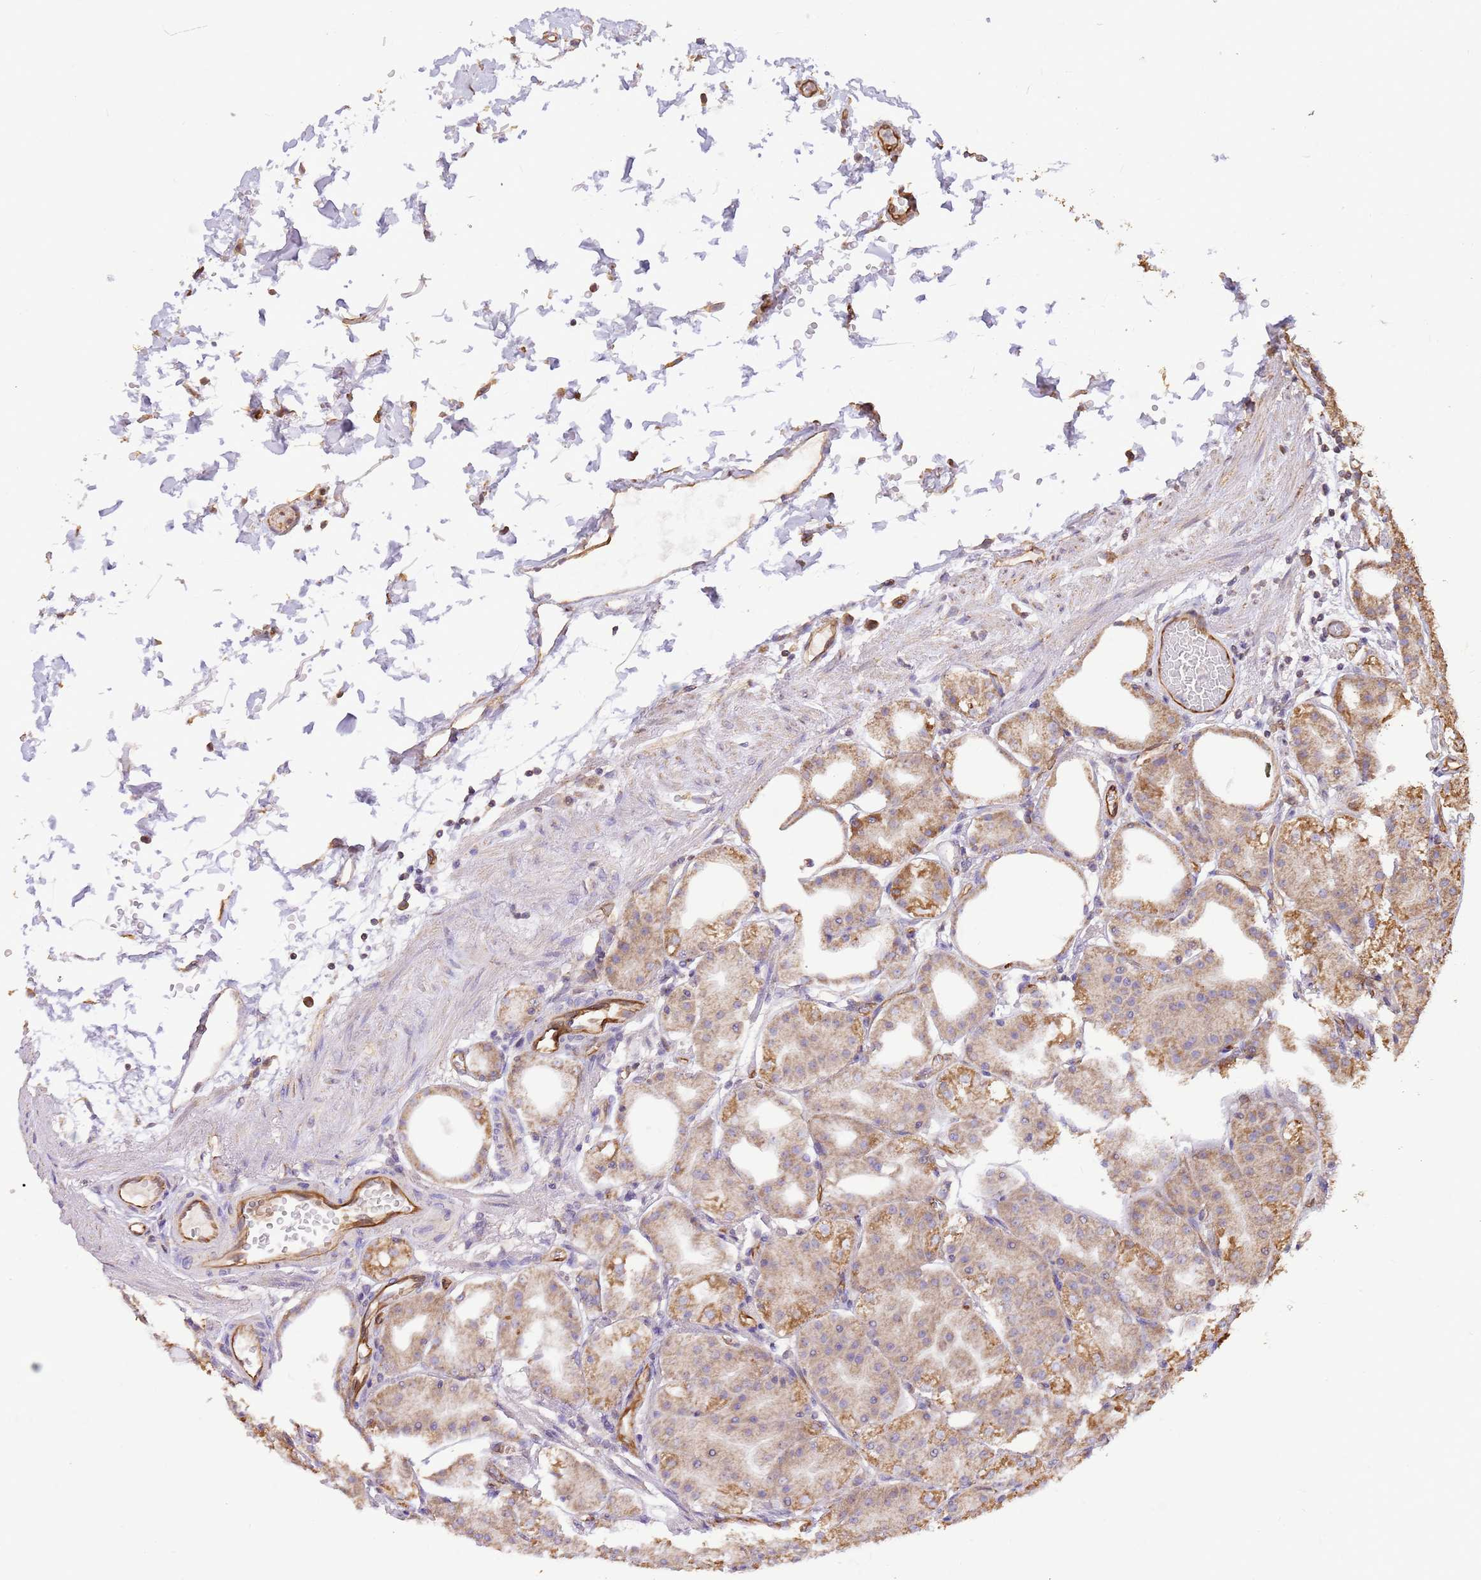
{"staining": {"intensity": "moderate", "quantity": "<25%", "location": "cytoplasmic/membranous"}, "tissue": "stomach", "cell_type": "Glandular cells", "image_type": "normal", "snomed": [{"axis": "morphology", "description": "Normal tissue, NOS"}, {"axis": "topography", "description": "Stomach, lower"}], "caption": "IHC of unremarkable human stomach exhibits low levels of moderate cytoplasmic/membranous positivity in about <25% of glandular cells. (Stains: DAB in brown, nuclei in blue, Microscopy: brightfield microscopy at high magnification).", "gene": "DOCK9", "patient": {"sex": "male", "age": 71}}